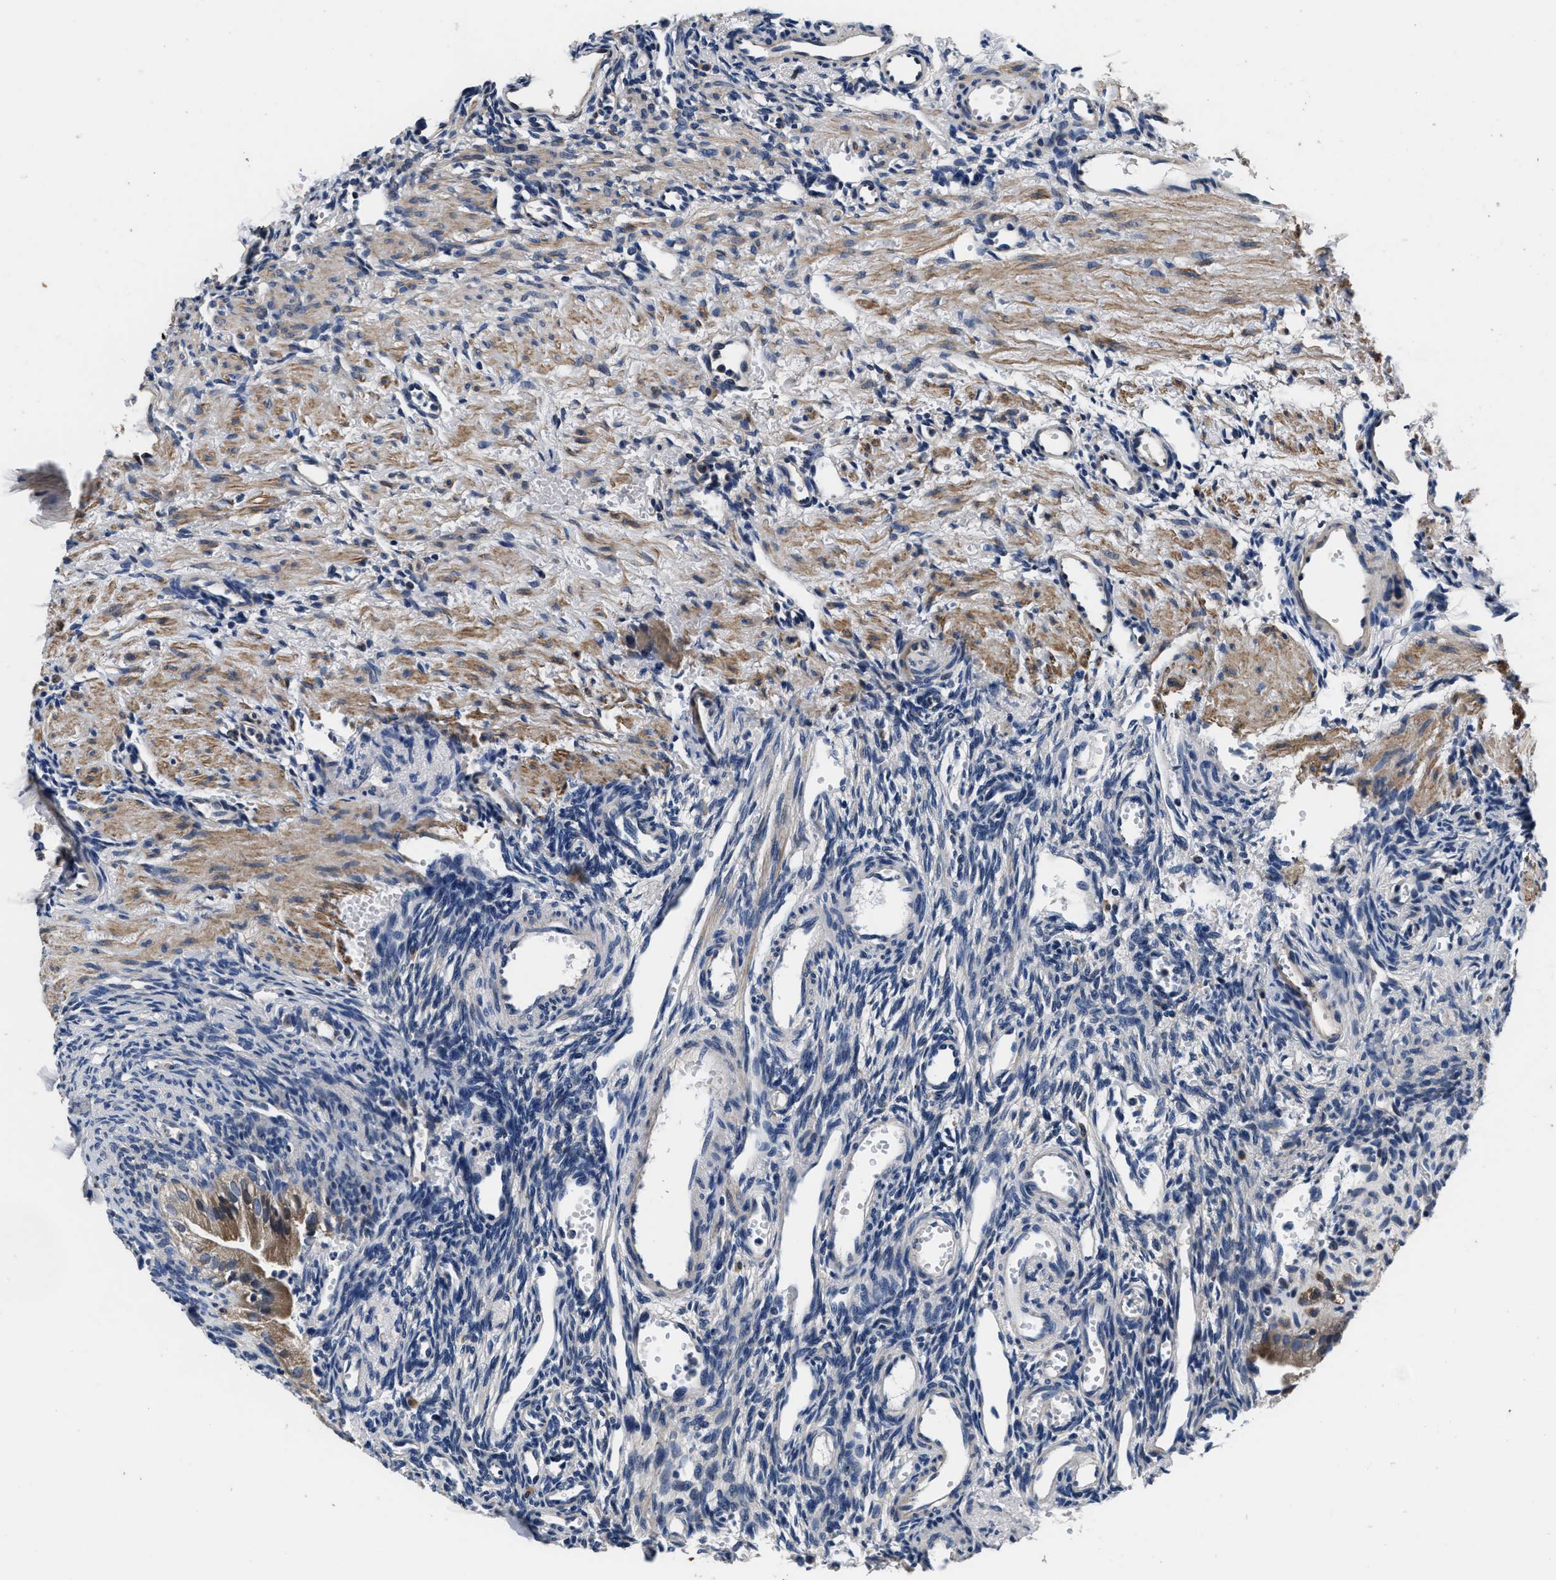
{"staining": {"intensity": "moderate", "quantity": ">75%", "location": "cytoplasmic/membranous"}, "tissue": "ovary", "cell_type": "Follicle cells", "image_type": "normal", "snomed": [{"axis": "morphology", "description": "Normal tissue, NOS"}, {"axis": "topography", "description": "Ovary"}], "caption": "DAB immunohistochemical staining of unremarkable human ovary demonstrates moderate cytoplasmic/membranous protein staining in approximately >75% of follicle cells.", "gene": "ANKIB1", "patient": {"sex": "female", "age": 33}}